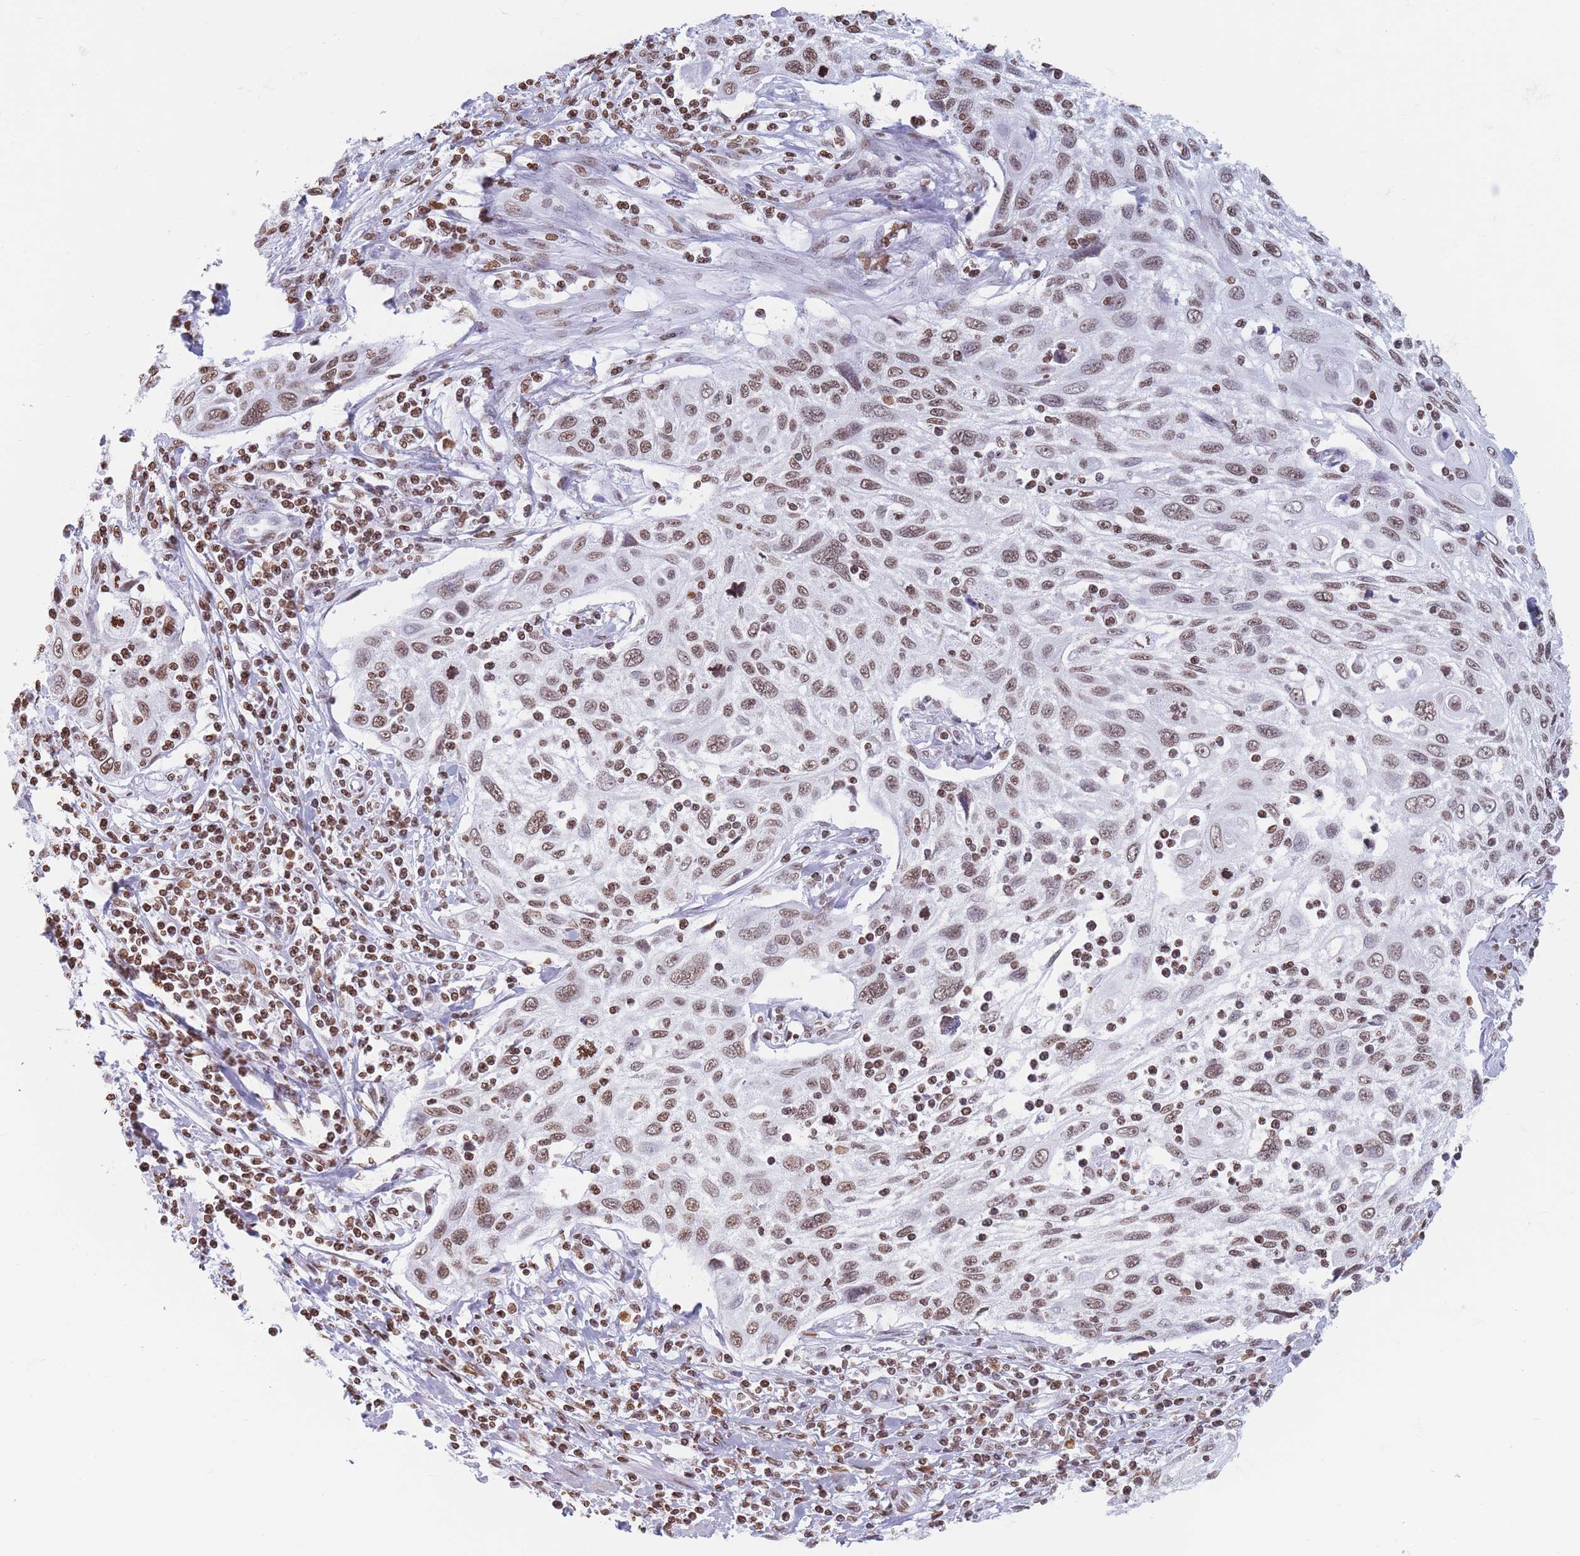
{"staining": {"intensity": "moderate", "quantity": "25%-75%", "location": "nuclear"}, "tissue": "cervical cancer", "cell_type": "Tumor cells", "image_type": "cancer", "snomed": [{"axis": "morphology", "description": "Squamous cell carcinoma, NOS"}, {"axis": "topography", "description": "Cervix"}], "caption": "About 25%-75% of tumor cells in cervical squamous cell carcinoma exhibit moderate nuclear protein staining as visualized by brown immunohistochemical staining.", "gene": "RYK", "patient": {"sex": "female", "age": 70}}